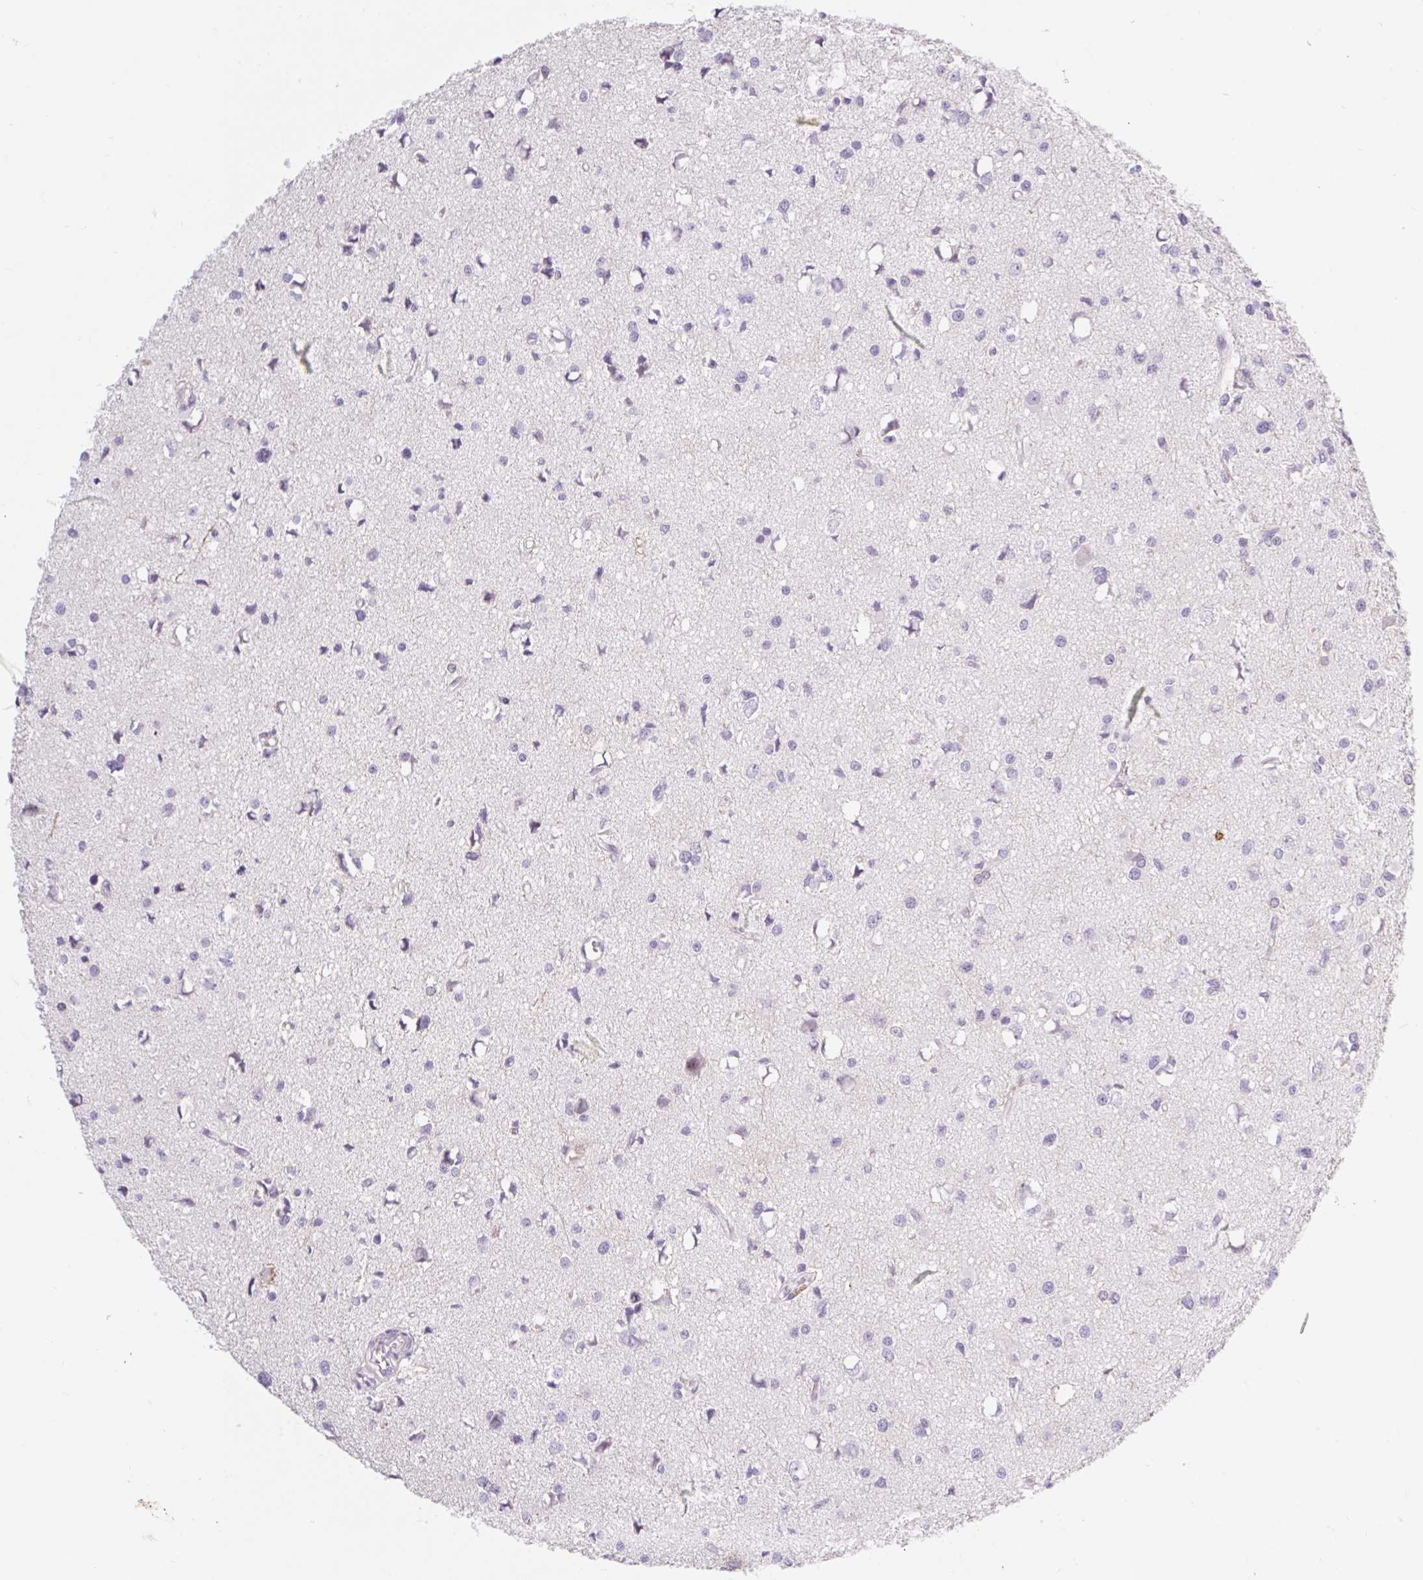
{"staining": {"intensity": "negative", "quantity": "none", "location": "none"}, "tissue": "glioma", "cell_type": "Tumor cells", "image_type": "cancer", "snomed": [{"axis": "morphology", "description": "Glioma, malignant, High grade"}, {"axis": "topography", "description": "Brain"}], "caption": "Malignant high-grade glioma was stained to show a protein in brown. There is no significant expression in tumor cells. Nuclei are stained in blue.", "gene": "BCAS1", "patient": {"sex": "male", "age": 54}}